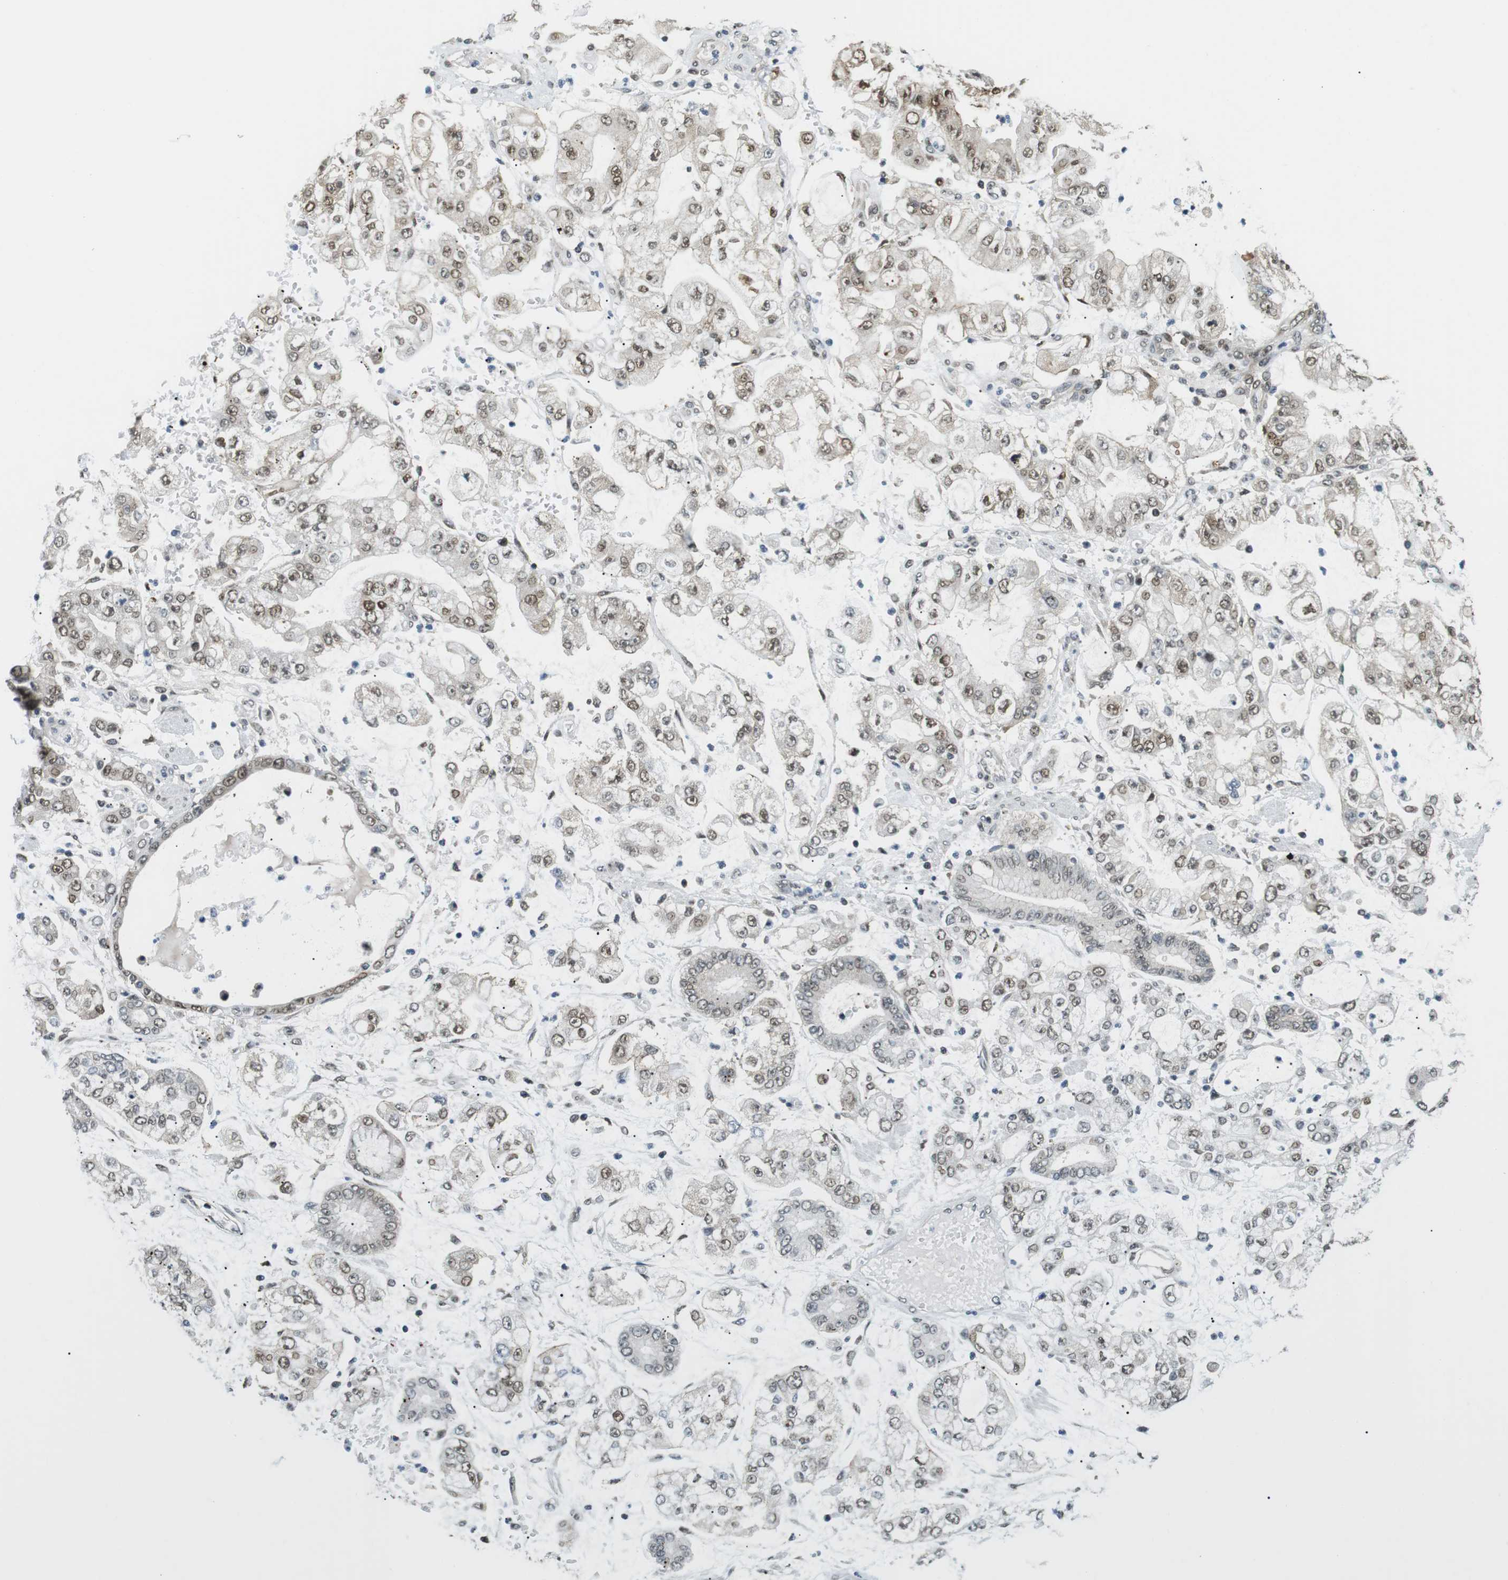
{"staining": {"intensity": "weak", "quantity": "25%-75%", "location": "nuclear"}, "tissue": "stomach cancer", "cell_type": "Tumor cells", "image_type": "cancer", "snomed": [{"axis": "morphology", "description": "Adenocarcinoma, NOS"}, {"axis": "topography", "description": "Stomach"}], "caption": "Weak nuclear staining for a protein is present in about 25%-75% of tumor cells of adenocarcinoma (stomach) using immunohistochemistry.", "gene": "CSNK2B", "patient": {"sex": "male", "age": 76}}